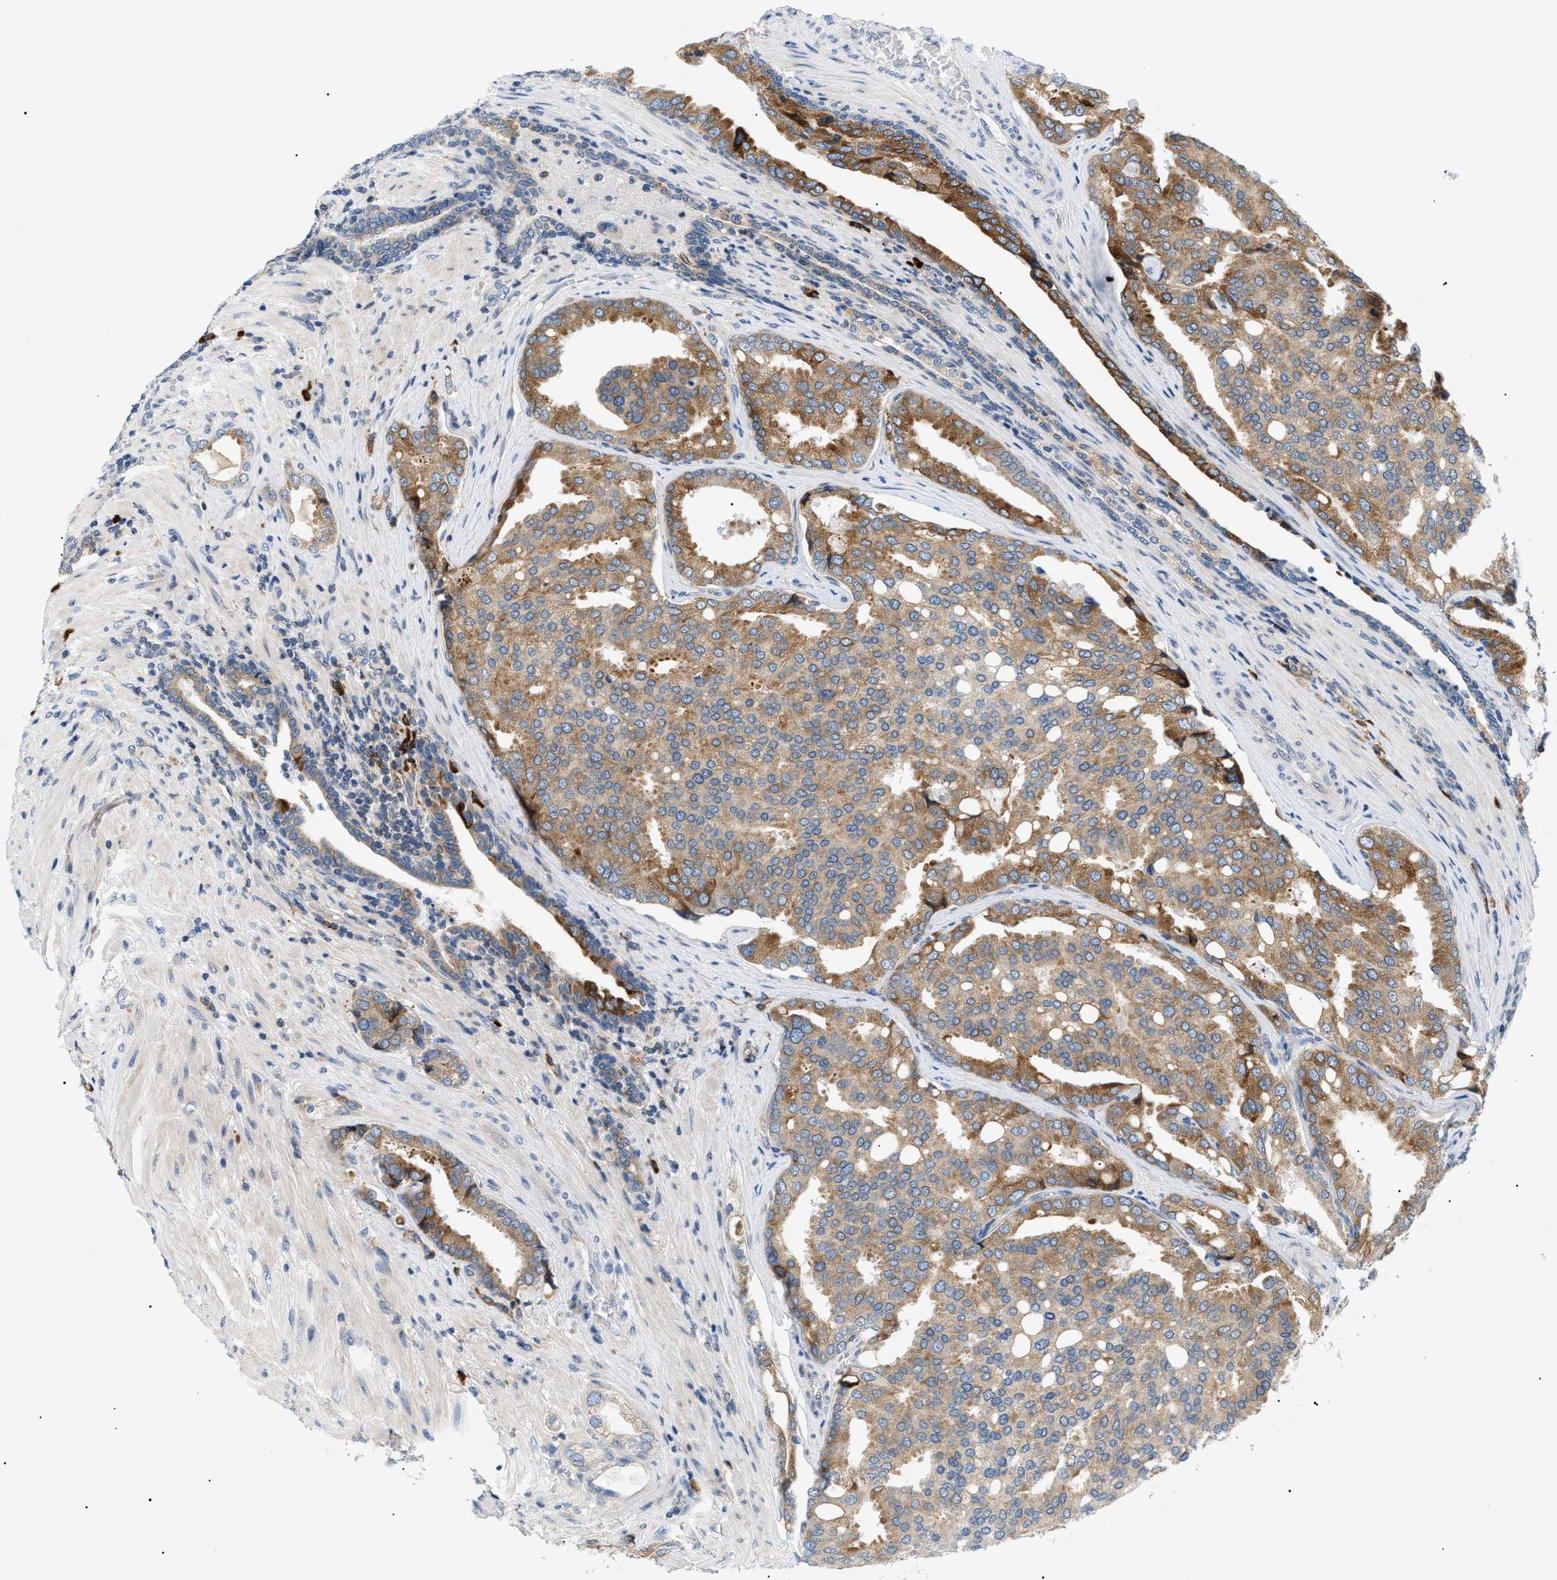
{"staining": {"intensity": "moderate", "quantity": ">75%", "location": "cytoplasmic/membranous"}, "tissue": "prostate cancer", "cell_type": "Tumor cells", "image_type": "cancer", "snomed": [{"axis": "morphology", "description": "Adenocarcinoma, High grade"}, {"axis": "topography", "description": "Prostate"}], "caption": "The image displays staining of high-grade adenocarcinoma (prostate), revealing moderate cytoplasmic/membranous protein positivity (brown color) within tumor cells.", "gene": "DERL1", "patient": {"sex": "male", "age": 50}}